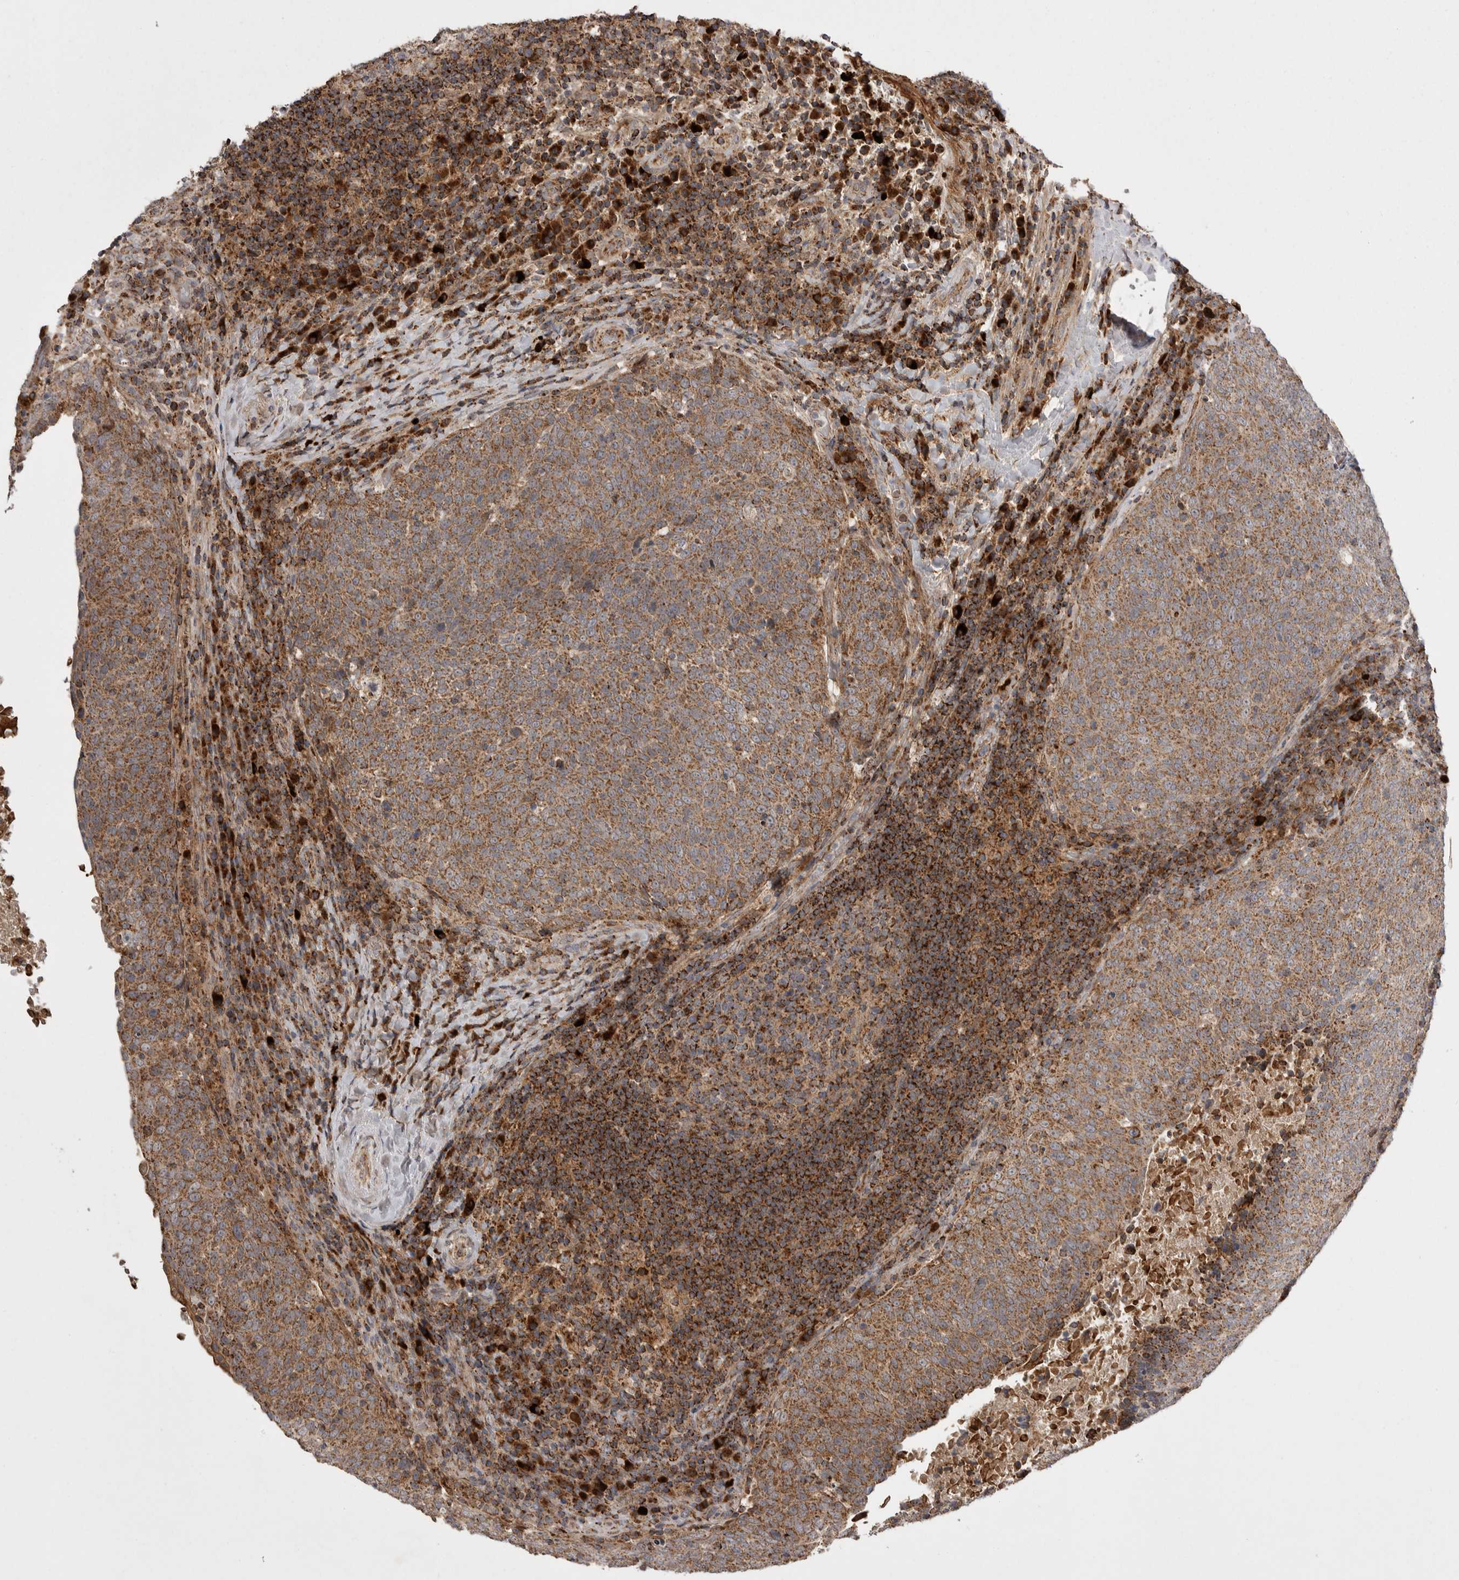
{"staining": {"intensity": "moderate", "quantity": ">75%", "location": "cytoplasmic/membranous"}, "tissue": "head and neck cancer", "cell_type": "Tumor cells", "image_type": "cancer", "snomed": [{"axis": "morphology", "description": "Squamous cell carcinoma, NOS"}, {"axis": "morphology", "description": "Squamous cell carcinoma, metastatic, NOS"}, {"axis": "topography", "description": "Lymph node"}, {"axis": "topography", "description": "Head-Neck"}], "caption": "A histopathology image showing moderate cytoplasmic/membranous expression in approximately >75% of tumor cells in head and neck cancer (metastatic squamous cell carcinoma), as visualized by brown immunohistochemical staining.", "gene": "KYAT3", "patient": {"sex": "male", "age": 62}}